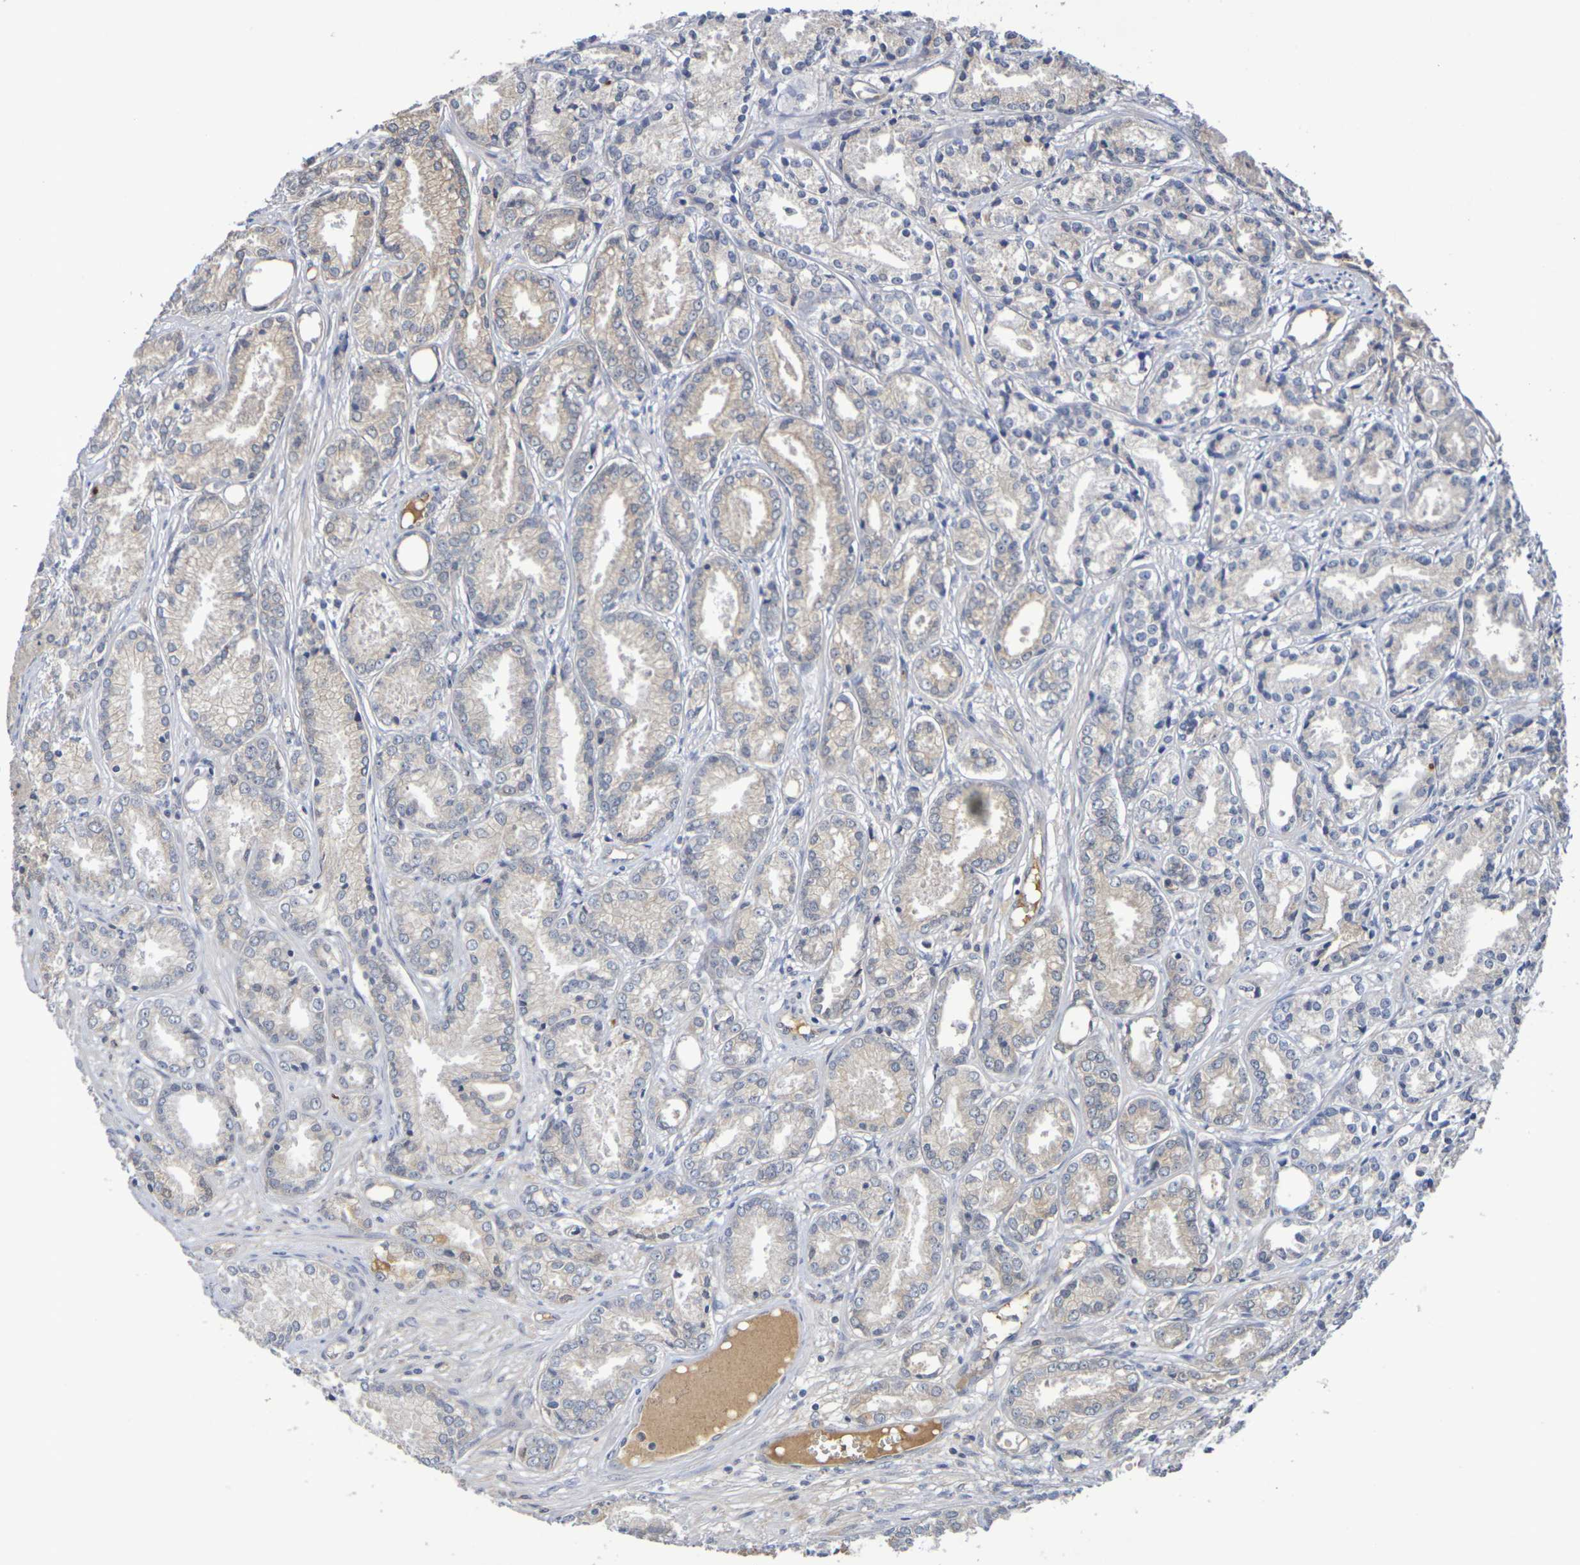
{"staining": {"intensity": "weak", "quantity": "25%-75%", "location": "cytoplasmic/membranous"}, "tissue": "prostate cancer", "cell_type": "Tumor cells", "image_type": "cancer", "snomed": [{"axis": "morphology", "description": "Adenocarcinoma, Low grade"}, {"axis": "topography", "description": "Prostate"}], "caption": "Protein analysis of prostate cancer (low-grade adenocarcinoma) tissue displays weak cytoplasmic/membranous staining in about 25%-75% of tumor cells.", "gene": "TERF2", "patient": {"sex": "male", "age": 72}}